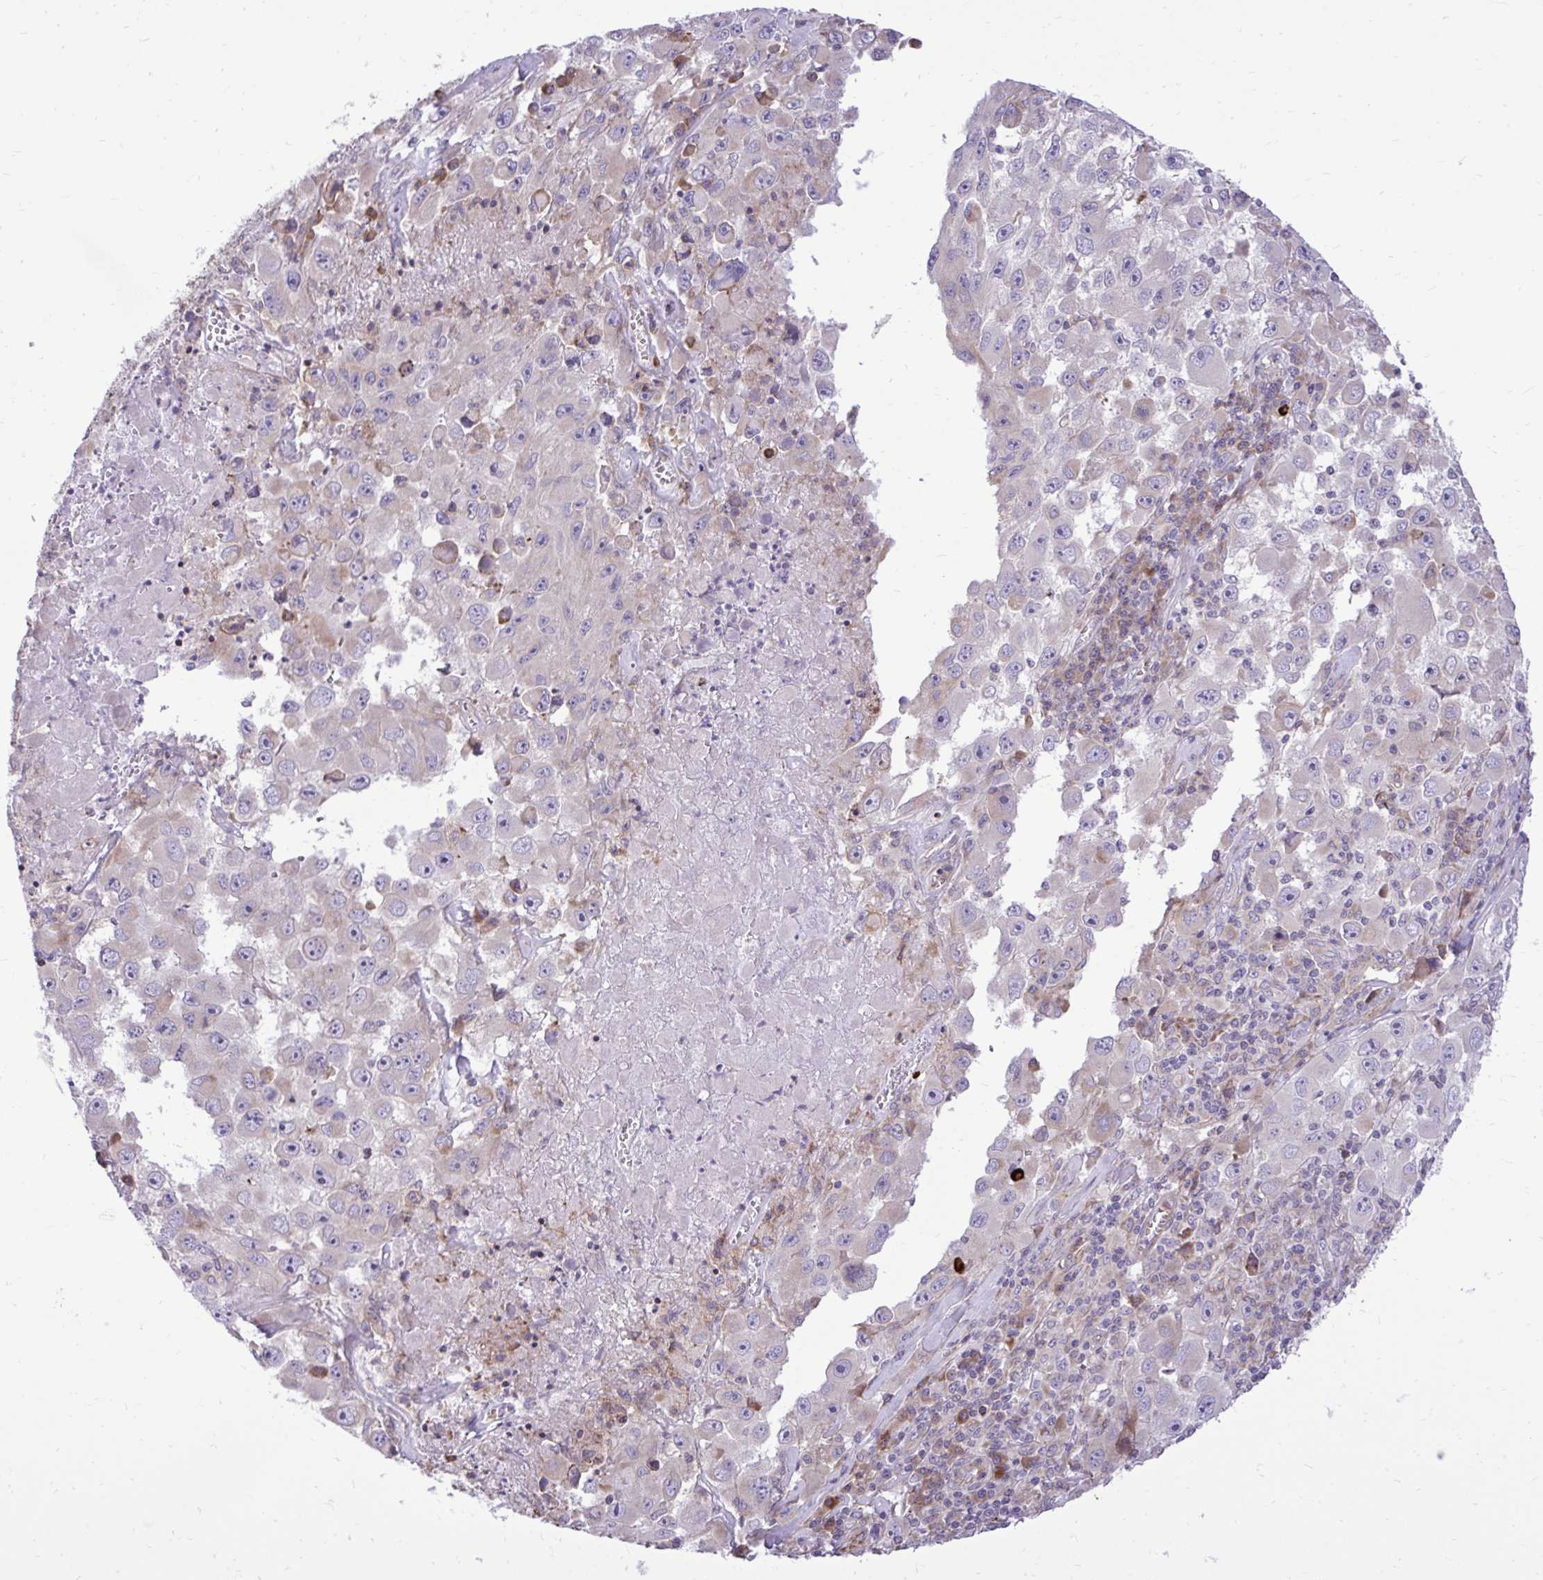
{"staining": {"intensity": "negative", "quantity": "none", "location": "none"}, "tissue": "melanoma", "cell_type": "Tumor cells", "image_type": "cancer", "snomed": [{"axis": "morphology", "description": "Malignant melanoma, Metastatic site"}, {"axis": "topography", "description": "Lymph node"}], "caption": "The histopathology image reveals no staining of tumor cells in melanoma.", "gene": "METTL9", "patient": {"sex": "female", "age": 67}}